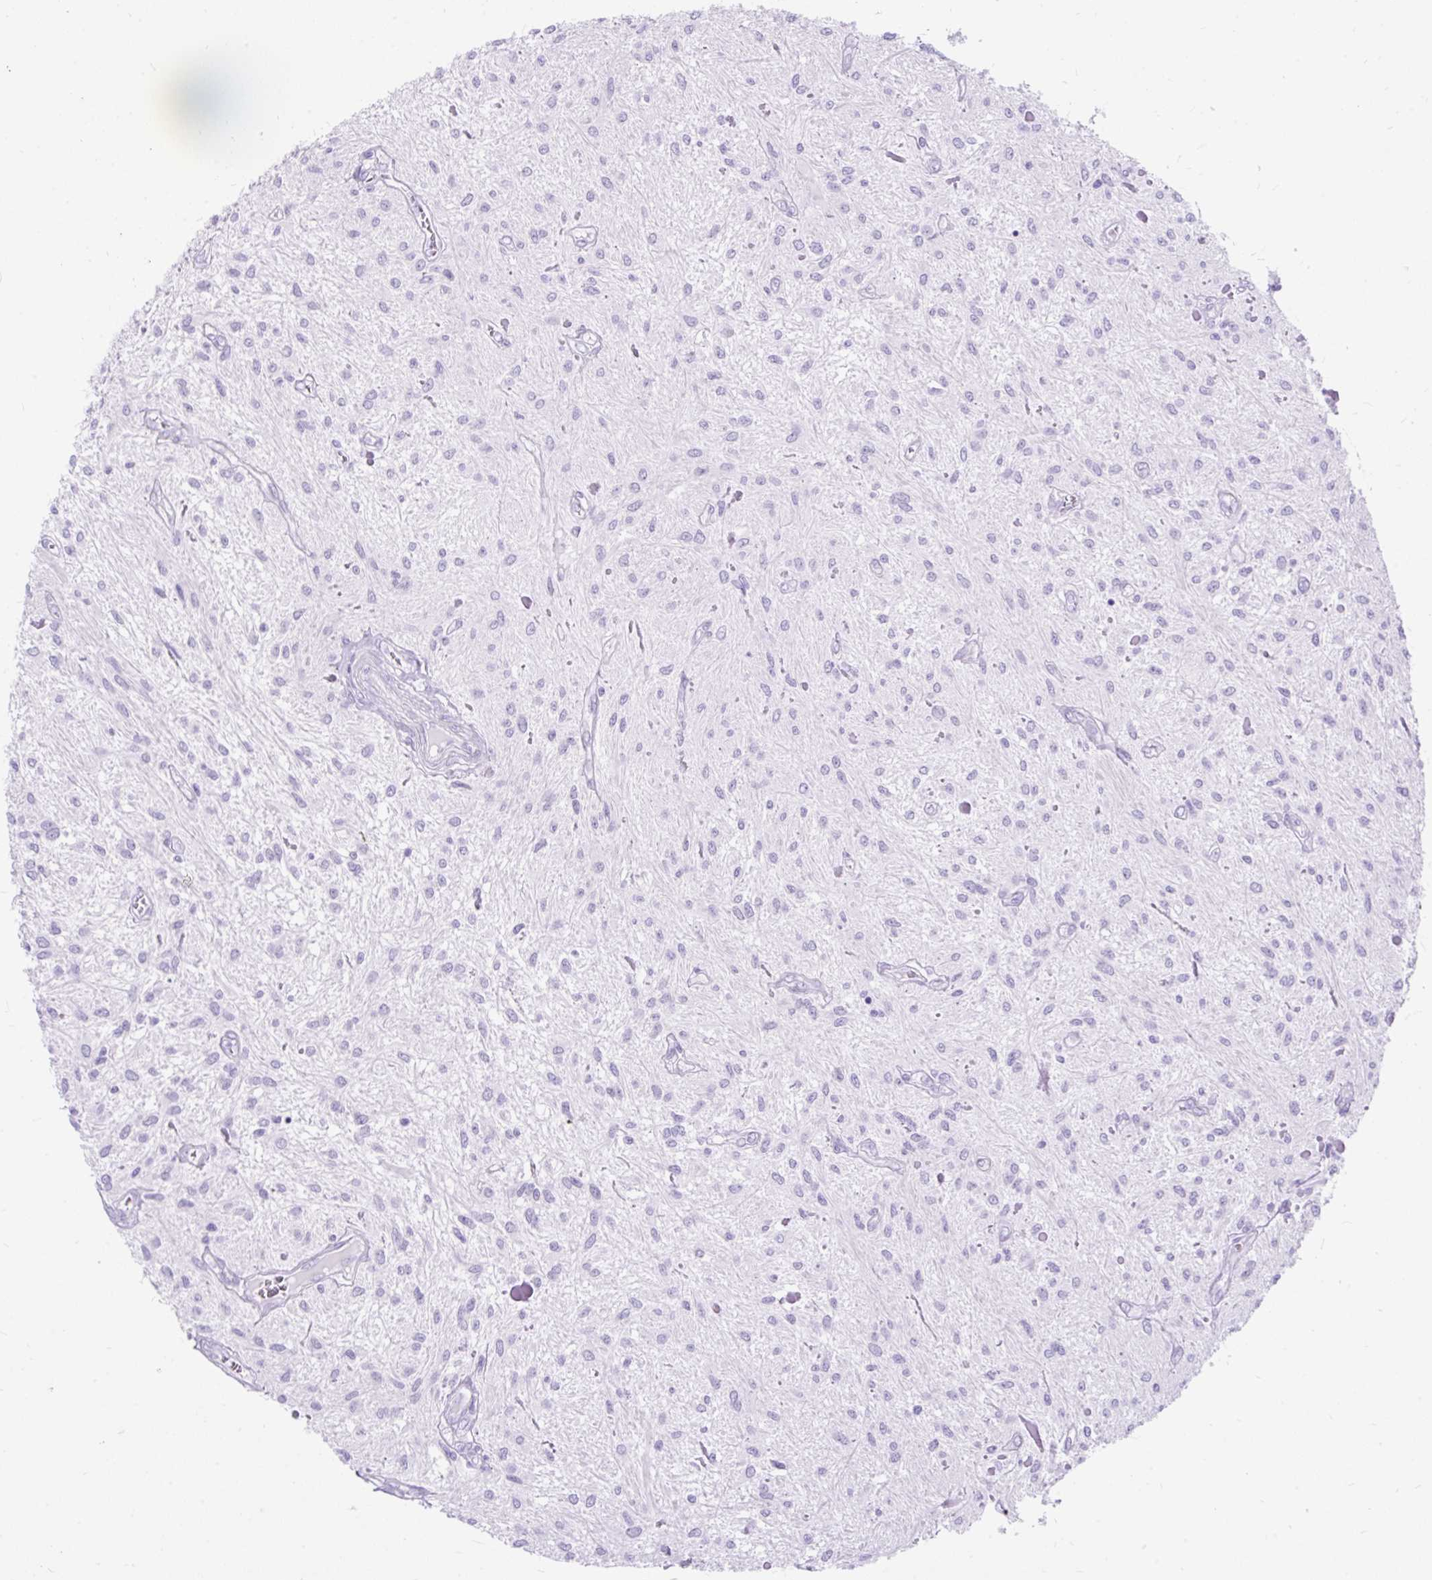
{"staining": {"intensity": "negative", "quantity": "none", "location": "none"}, "tissue": "glioma", "cell_type": "Tumor cells", "image_type": "cancer", "snomed": [{"axis": "morphology", "description": "Glioma, malignant, Low grade"}, {"axis": "topography", "description": "Cerebellum"}], "caption": "Tumor cells show no significant expression in glioma. (DAB immunohistochemistry (IHC) visualized using brightfield microscopy, high magnification).", "gene": "SCGB1A1", "patient": {"sex": "female", "age": 14}}